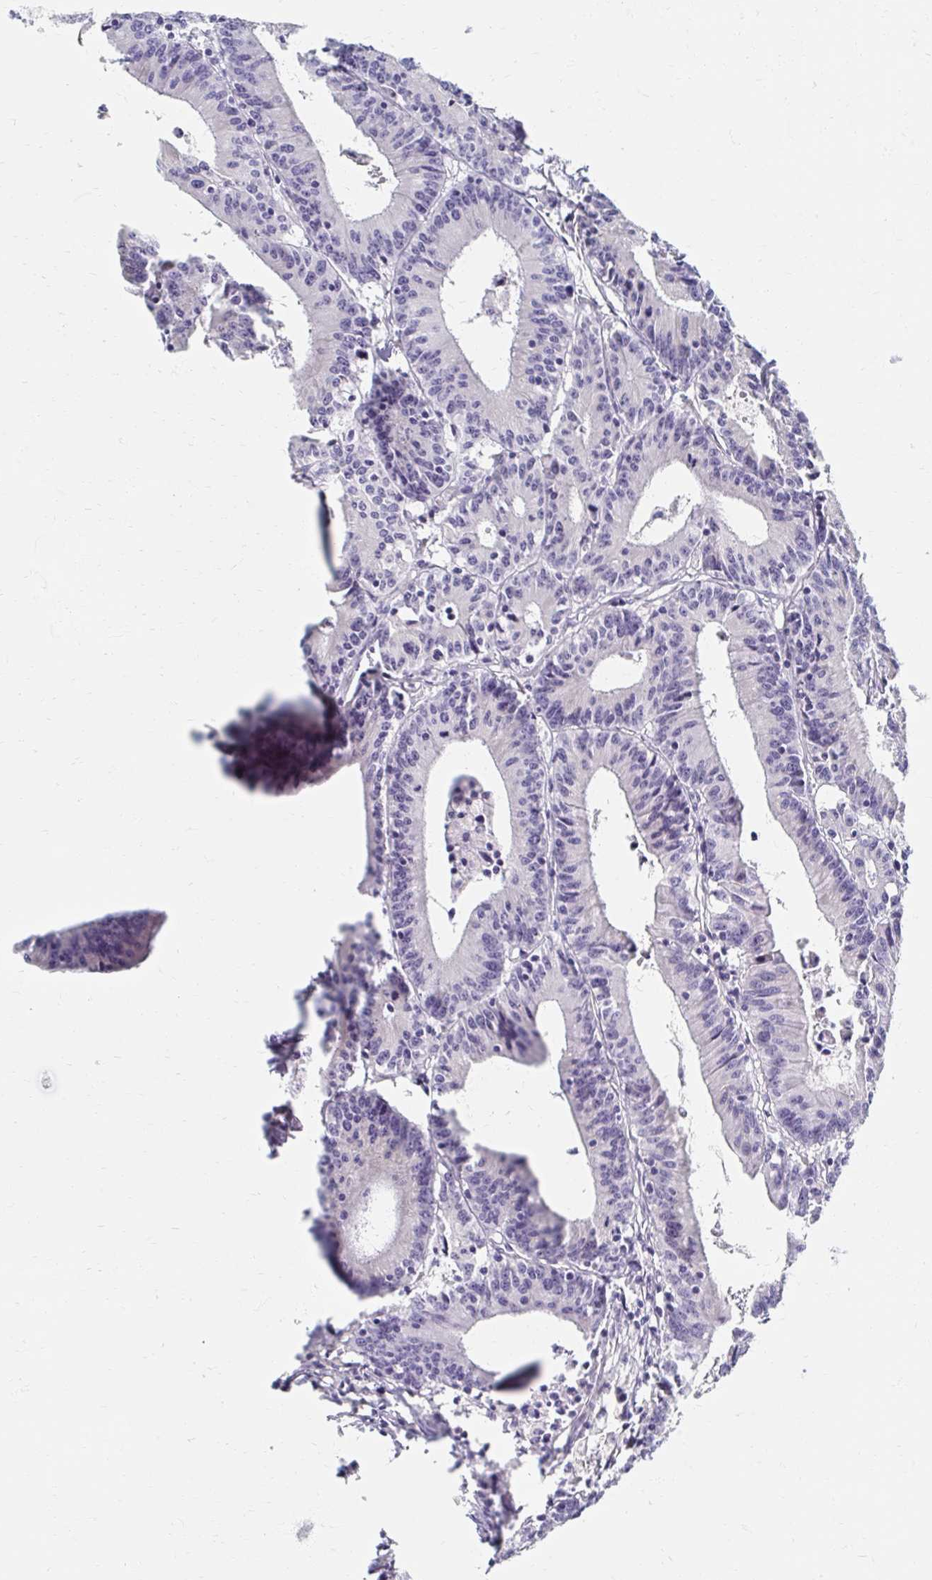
{"staining": {"intensity": "negative", "quantity": "none", "location": "none"}, "tissue": "colorectal cancer", "cell_type": "Tumor cells", "image_type": "cancer", "snomed": [{"axis": "morphology", "description": "Adenocarcinoma, NOS"}, {"axis": "topography", "description": "Colon"}], "caption": "This is an immunohistochemistry histopathology image of colorectal cancer (adenocarcinoma). There is no positivity in tumor cells.", "gene": "MYLK2", "patient": {"sex": "female", "age": 78}}